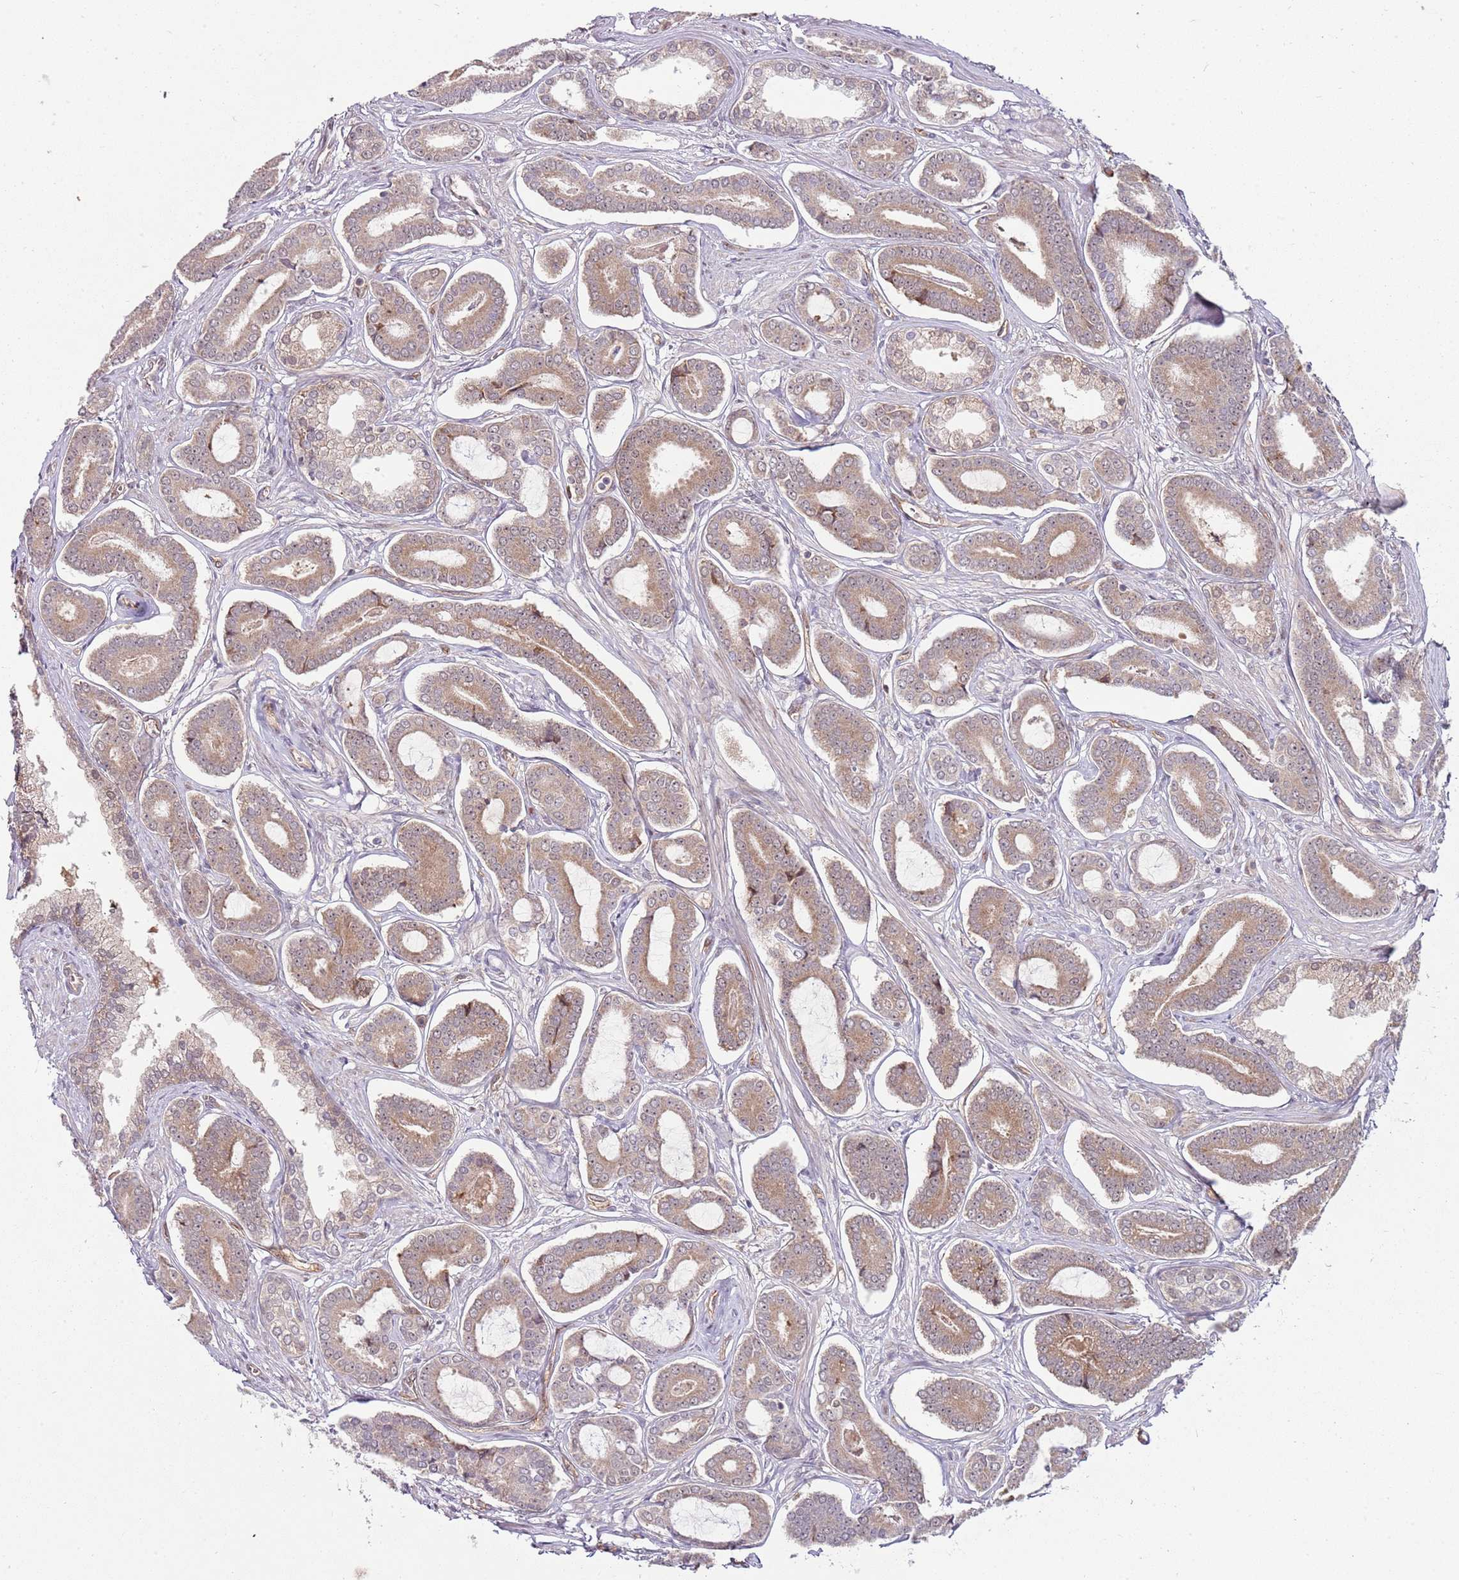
{"staining": {"intensity": "weak", "quantity": ">75%", "location": "cytoplasmic/membranous,nuclear"}, "tissue": "prostate cancer", "cell_type": "Tumor cells", "image_type": "cancer", "snomed": [{"axis": "morphology", "description": "Adenocarcinoma, NOS"}, {"axis": "topography", "description": "Prostate and seminal vesicle, NOS"}], "caption": "Immunohistochemical staining of prostate adenocarcinoma demonstrates low levels of weak cytoplasmic/membranous and nuclear positivity in about >75% of tumor cells.", "gene": "FBXL22", "patient": {"sex": "male", "age": 76}}